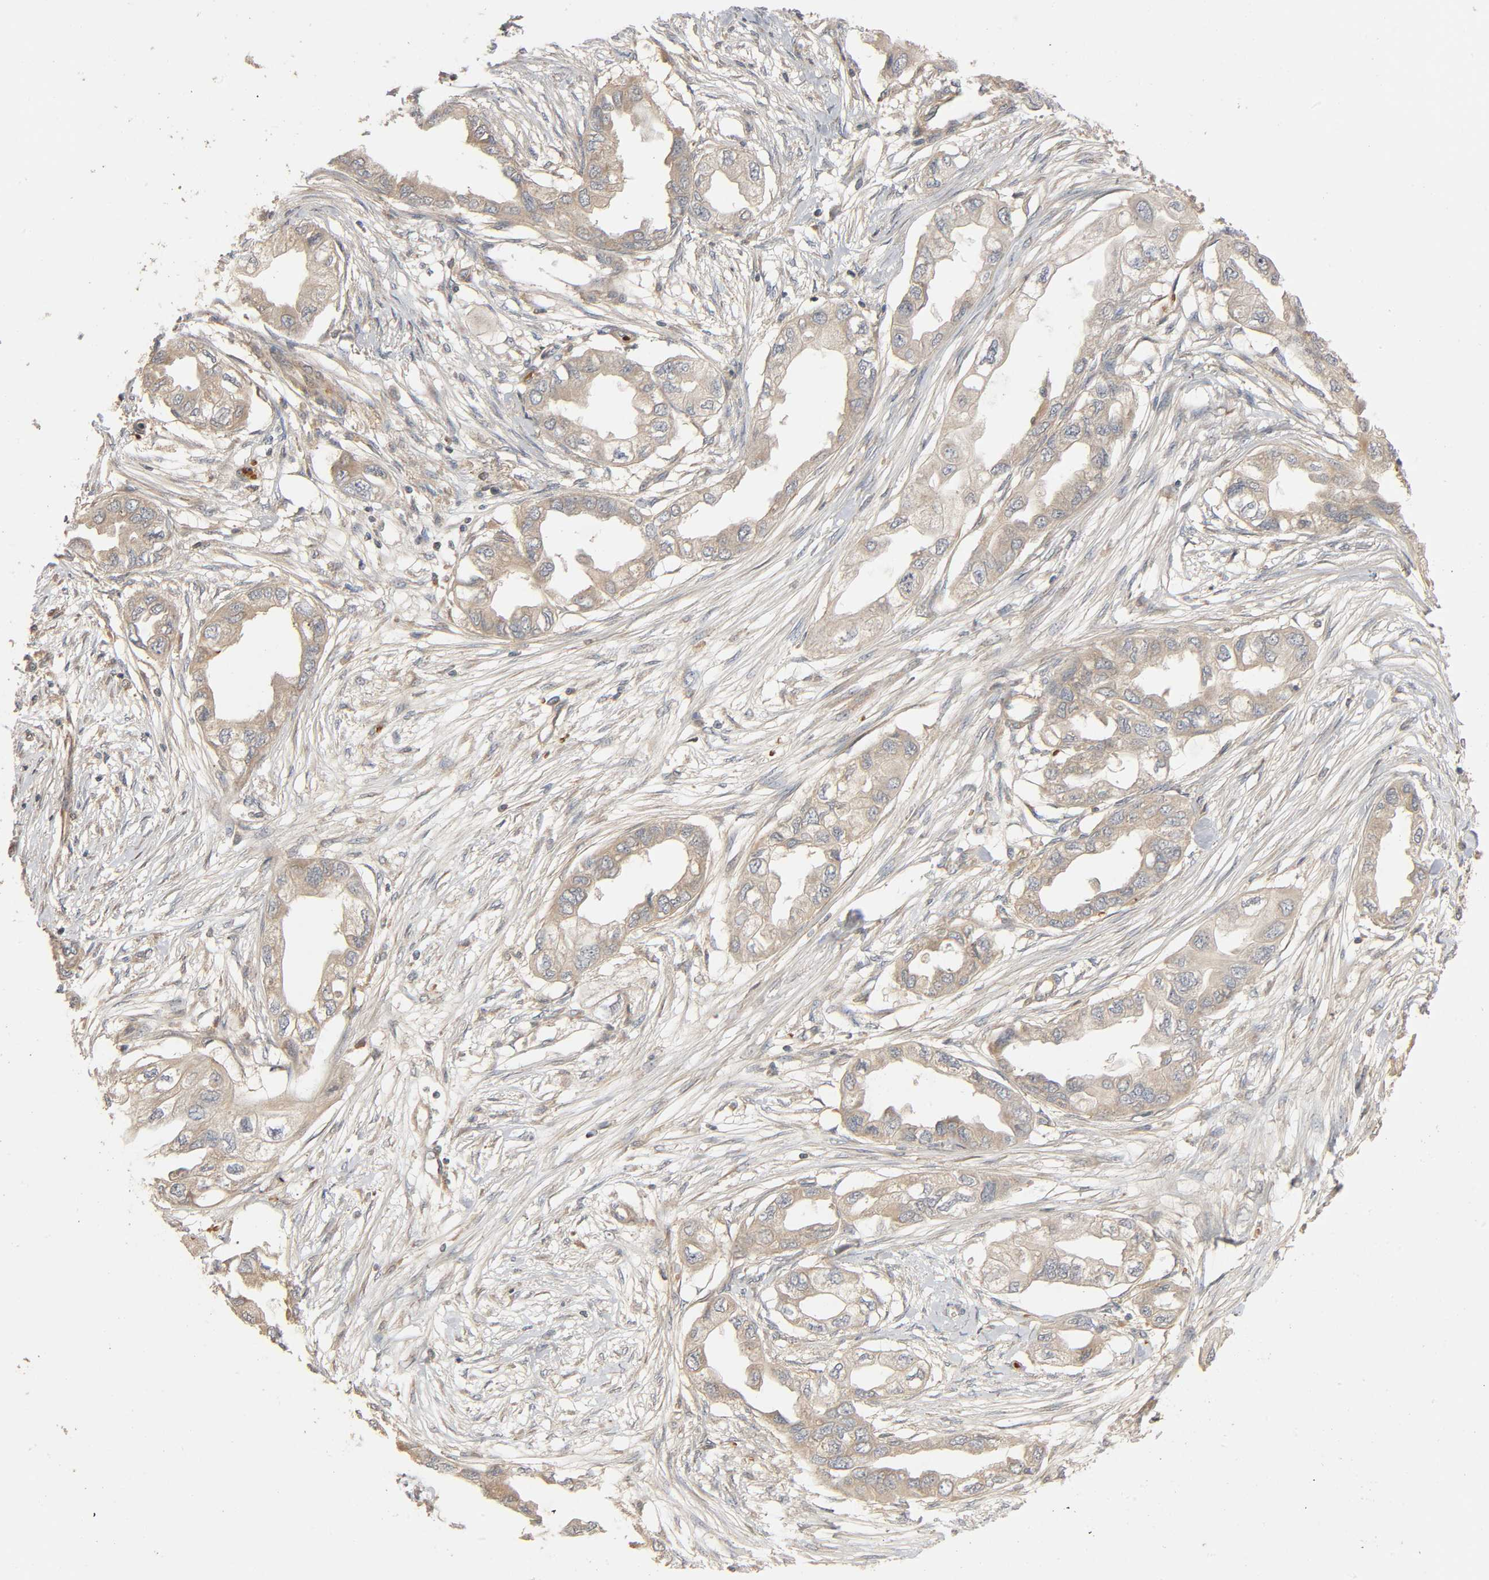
{"staining": {"intensity": "weak", "quantity": "25%-75%", "location": "cytoplasmic/membranous"}, "tissue": "endometrial cancer", "cell_type": "Tumor cells", "image_type": "cancer", "snomed": [{"axis": "morphology", "description": "Adenocarcinoma, NOS"}, {"axis": "topography", "description": "Endometrium"}], "caption": "Tumor cells display low levels of weak cytoplasmic/membranous expression in about 25%-75% of cells in endometrial adenocarcinoma. Immunohistochemistry (ihc) stains the protein in brown and the nuclei are stained blue.", "gene": "SGSM1", "patient": {"sex": "female", "age": 67}}